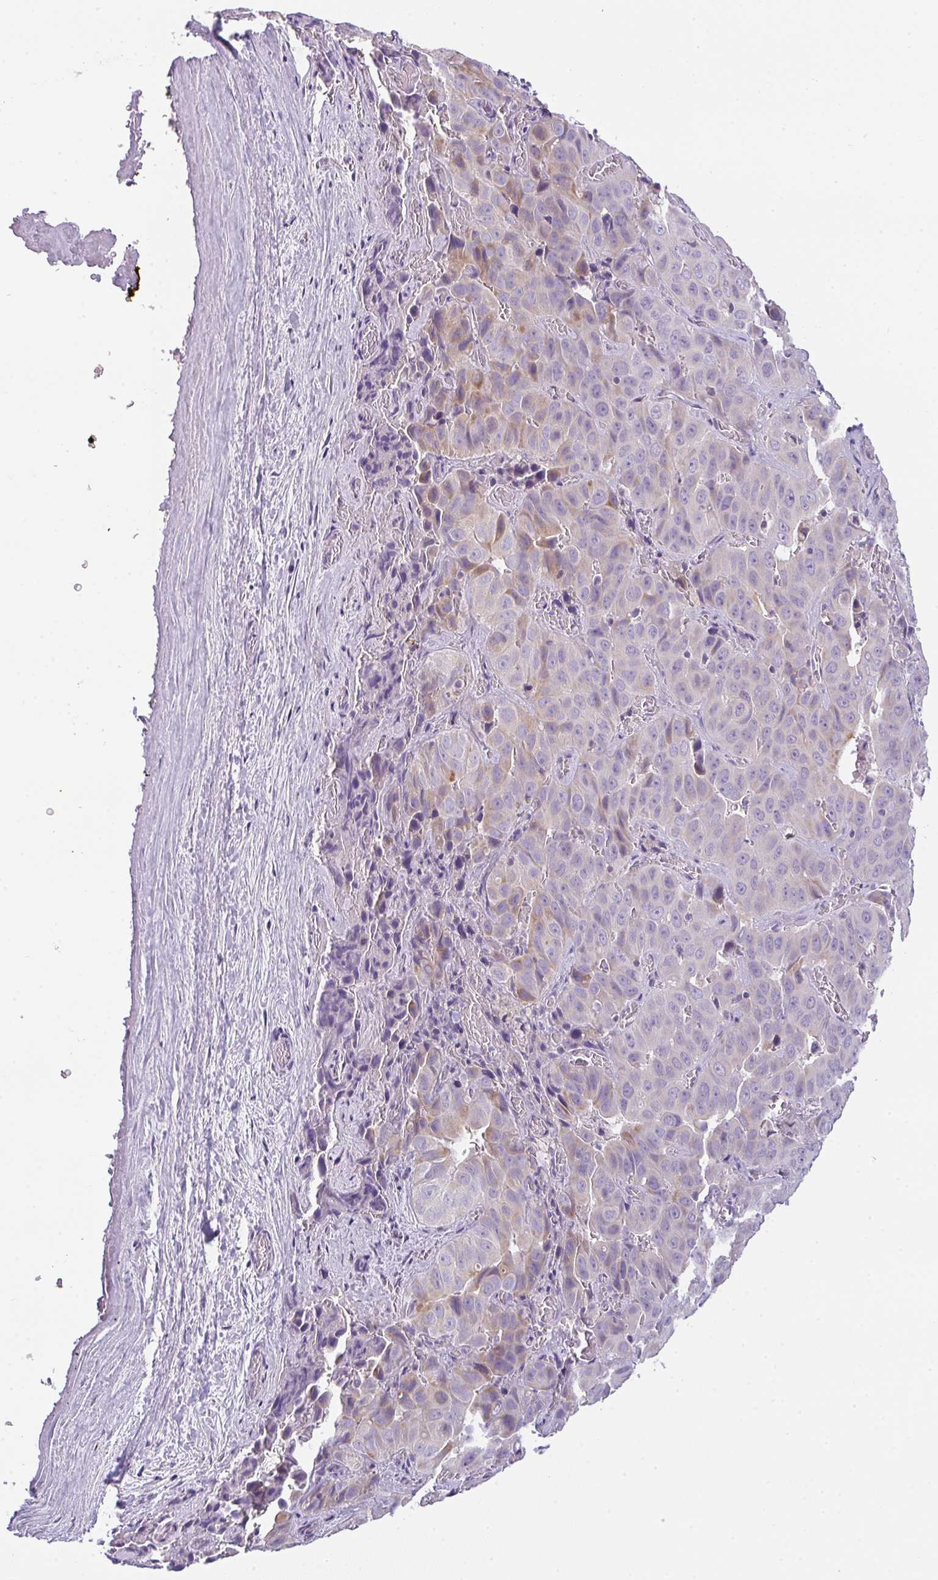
{"staining": {"intensity": "moderate", "quantity": "<25%", "location": "cytoplasmic/membranous"}, "tissue": "liver cancer", "cell_type": "Tumor cells", "image_type": "cancer", "snomed": [{"axis": "morphology", "description": "Cholangiocarcinoma"}, {"axis": "topography", "description": "Liver"}], "caption": "Protein analysis of cholangiocarcinoma (liver) tissue exhibits moderate cytoplasmic/membranous positivity in about <25% of tumor cells. (DAB IHC, brown staining for protein, blue staining for nuclei).", "gene": "FILIP1", "patient": {"sex": "female", "age": 52}}